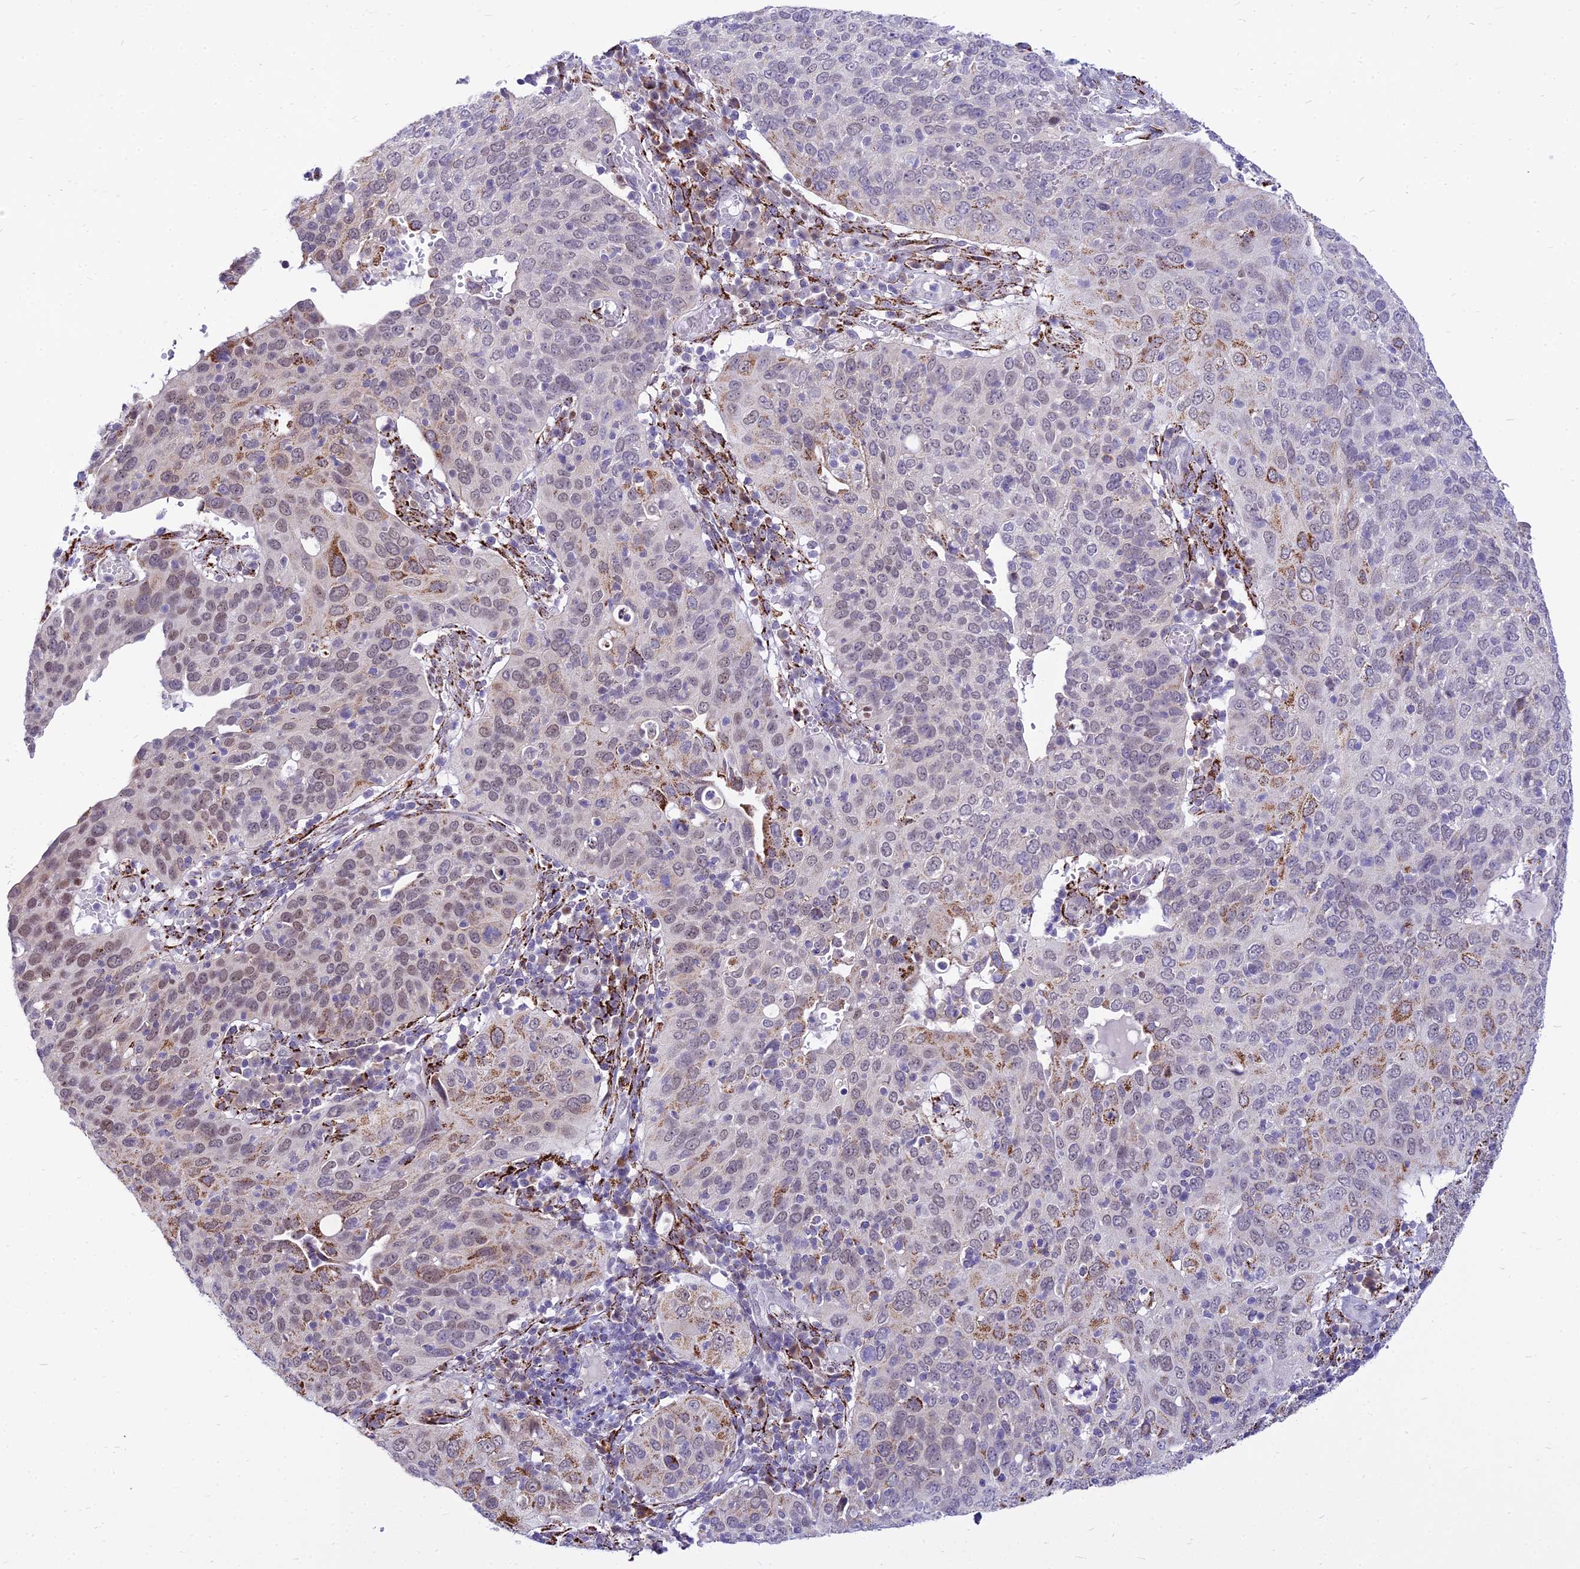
{"staining": {"intensity": "moderate", "quantity": "<25%", "location": "cytoplasmic/membranous"}, "tissue": "cervical cancer", "cell_type": "Tumor cells", "image_type": "cancer", "snomed": [{"axis": "morphology", "description": "Squamous cell carcinoma, NOS"}, {"axis": "topography", "description": "Cervix"}], "caption": "IHC photomicrograph of cervical cancer (squamous cell carcinoma) stained for a protein (brown), which exhibits low levels of moderate cytoplasmic/membranous positivity in approximately <25% of tumor cells.", "gene": "C6orf163", "patient": {"sex": "female", "age": 36}}